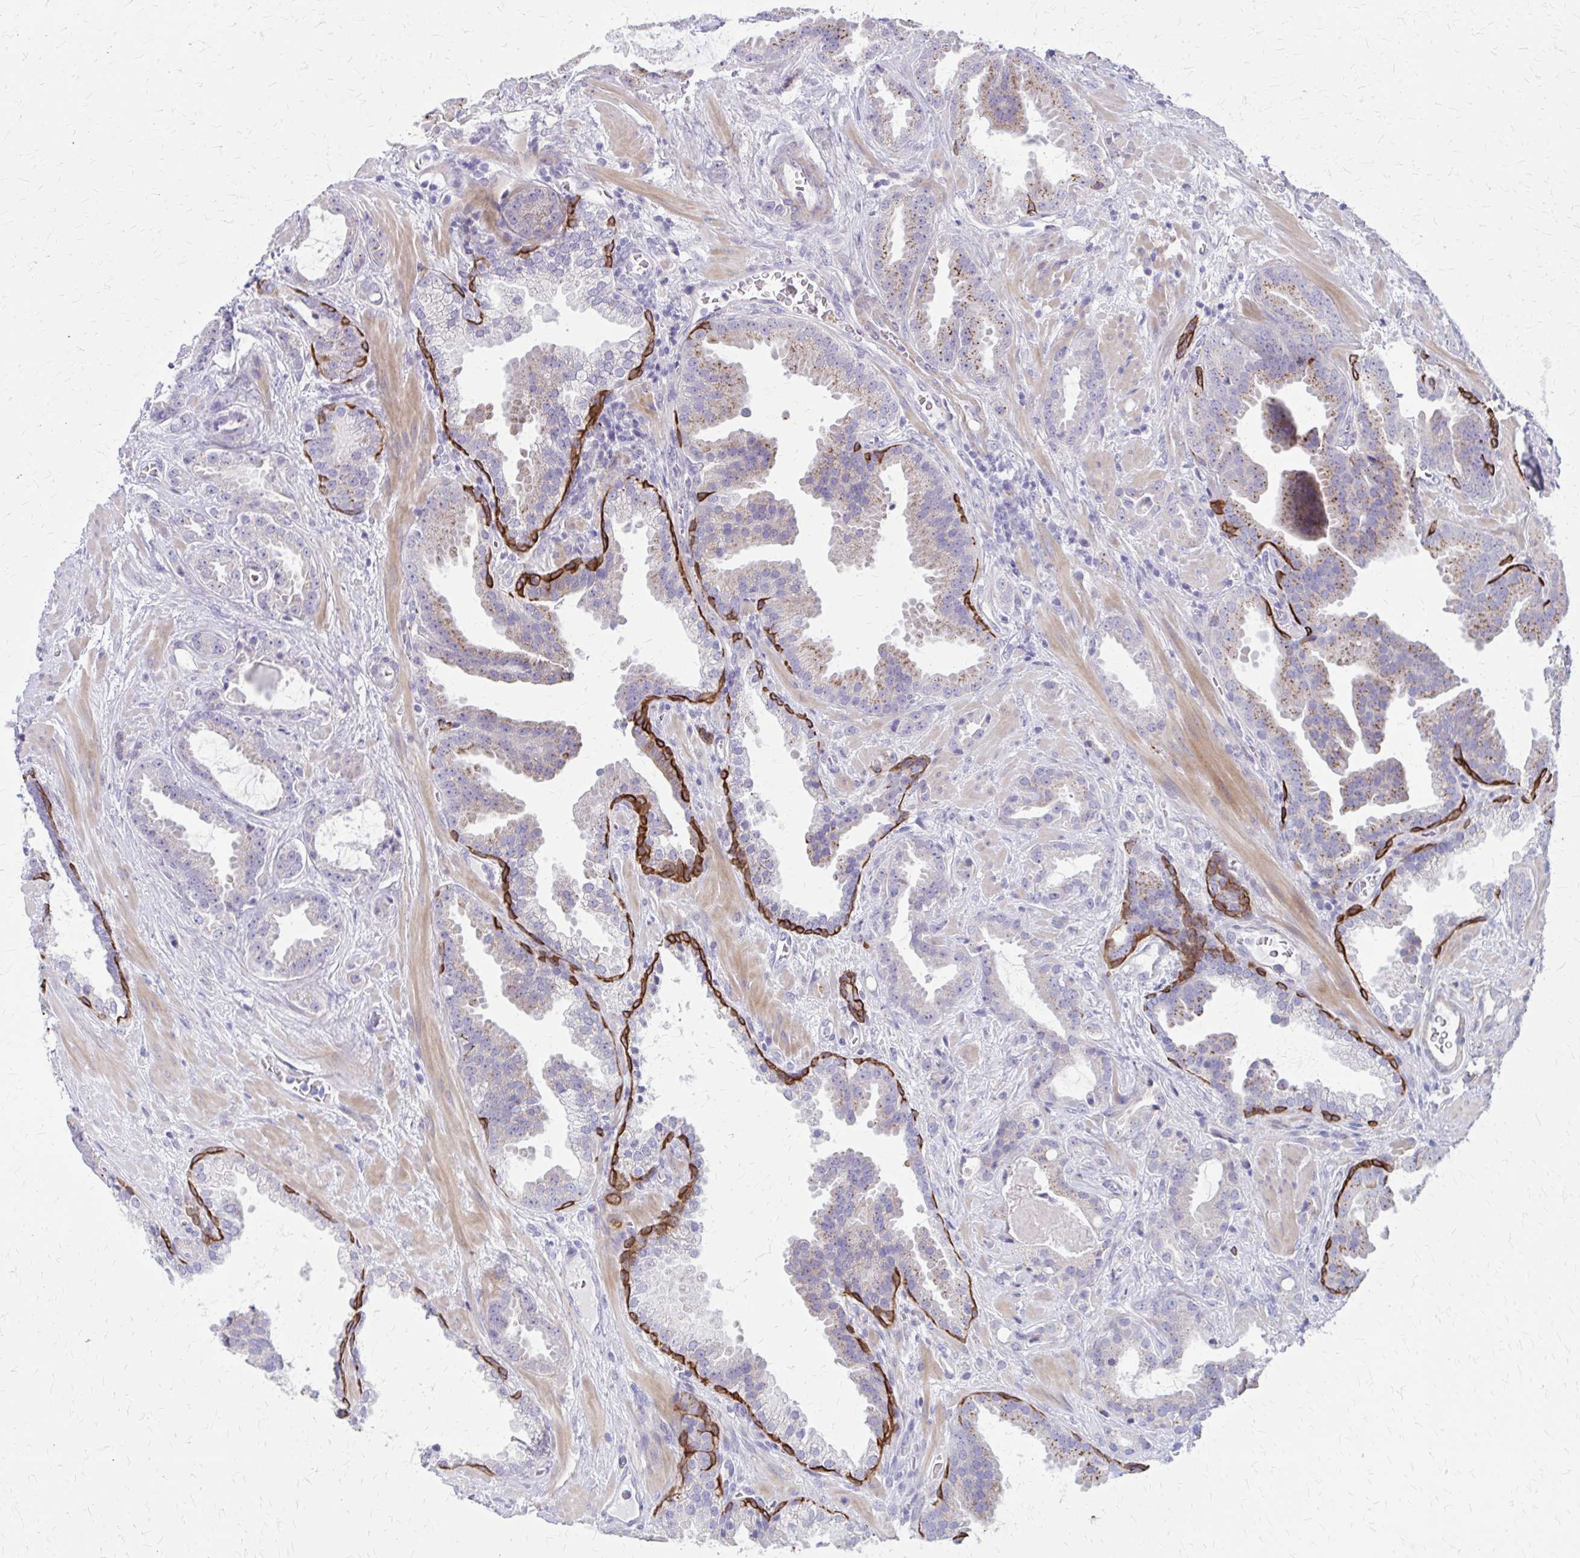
{"staining": {"intensity": "moderate", "quantity": "<25%", "location": "cytoplasmic/membranous"}, "tissue": "prostate cancer", "cell_type": "Tumor cells", "image_type": "cancer", "snomed": [{"axis": "morphology", "description": "Adenocarcinoma, Low grade"}, {"axis": "topography", "description": "Prostate"}], "caption": "Immunohistochemistry (IHC) image of neoplastic tissue: prostate low-grade adenocarcinoma stained using immunohistochemistry exhibits low levels of moderate protein expression localized specifically in the cytoplasmic/membranous of tumor cells, appearing as a cytoplasmic/membranous brown color.", "gene": "GLYATL2", "patient": {"sex": "male", "age": 62}}